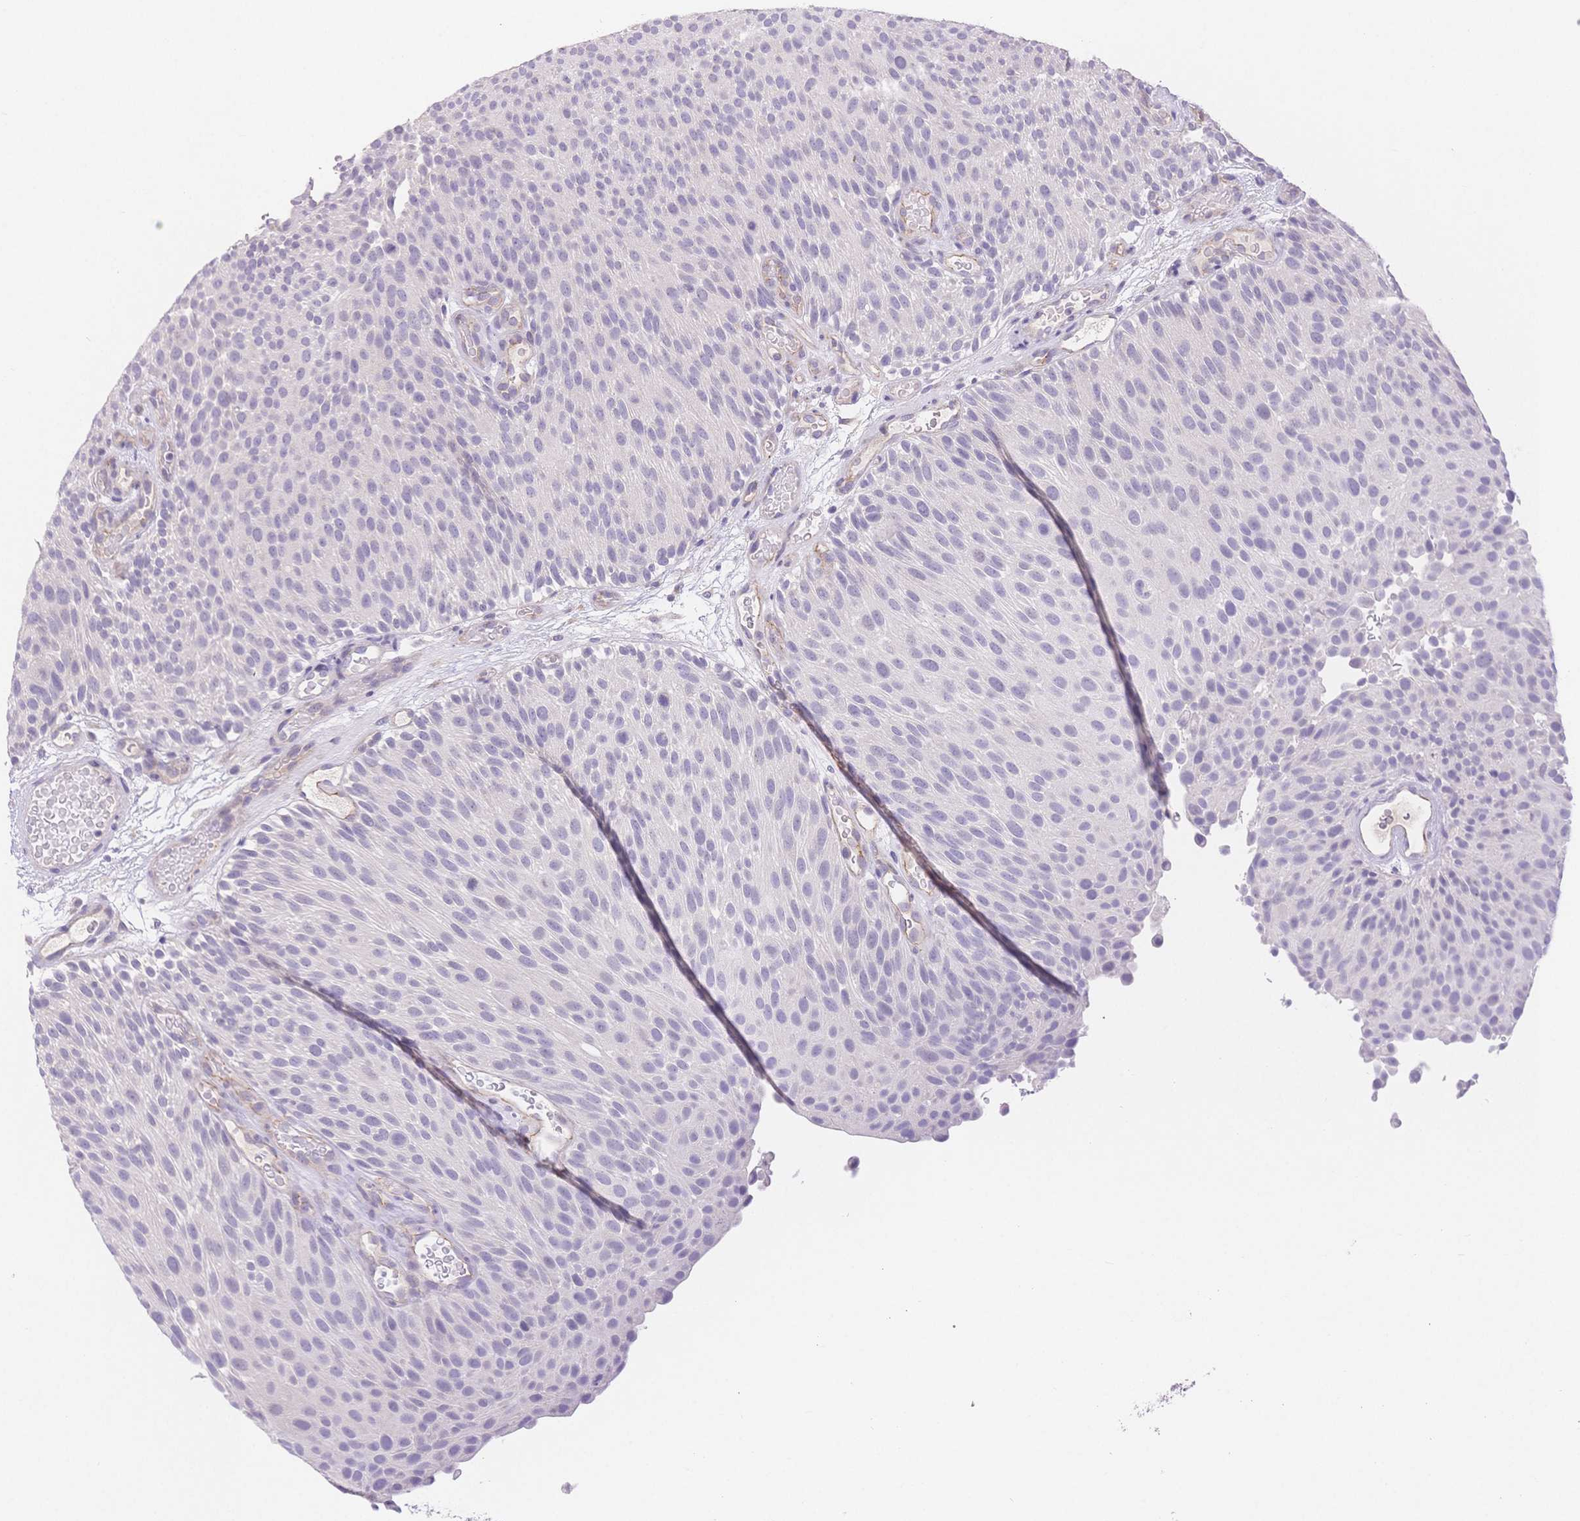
{"staining": {"intensity": "negative", "quantity": "none", "location": "none"}, "tissue": "urothelial cancer", "cell_type": "Tumor cells", "image_type": "cancer", "snomed": [{"axis": "morphology", "description": "Urothelial carcinoma, Low grade"}, {"axis": "topography", "description": "Urinary bladder"}], "caption": "An IHC micrograph of low-grade urothelial carcinoma is shown. There is no staining in tumor cells of low-grade urothelial carcinoma.", "gene": "MYOM1", "patient": {"sex": "male", "age": 78}}